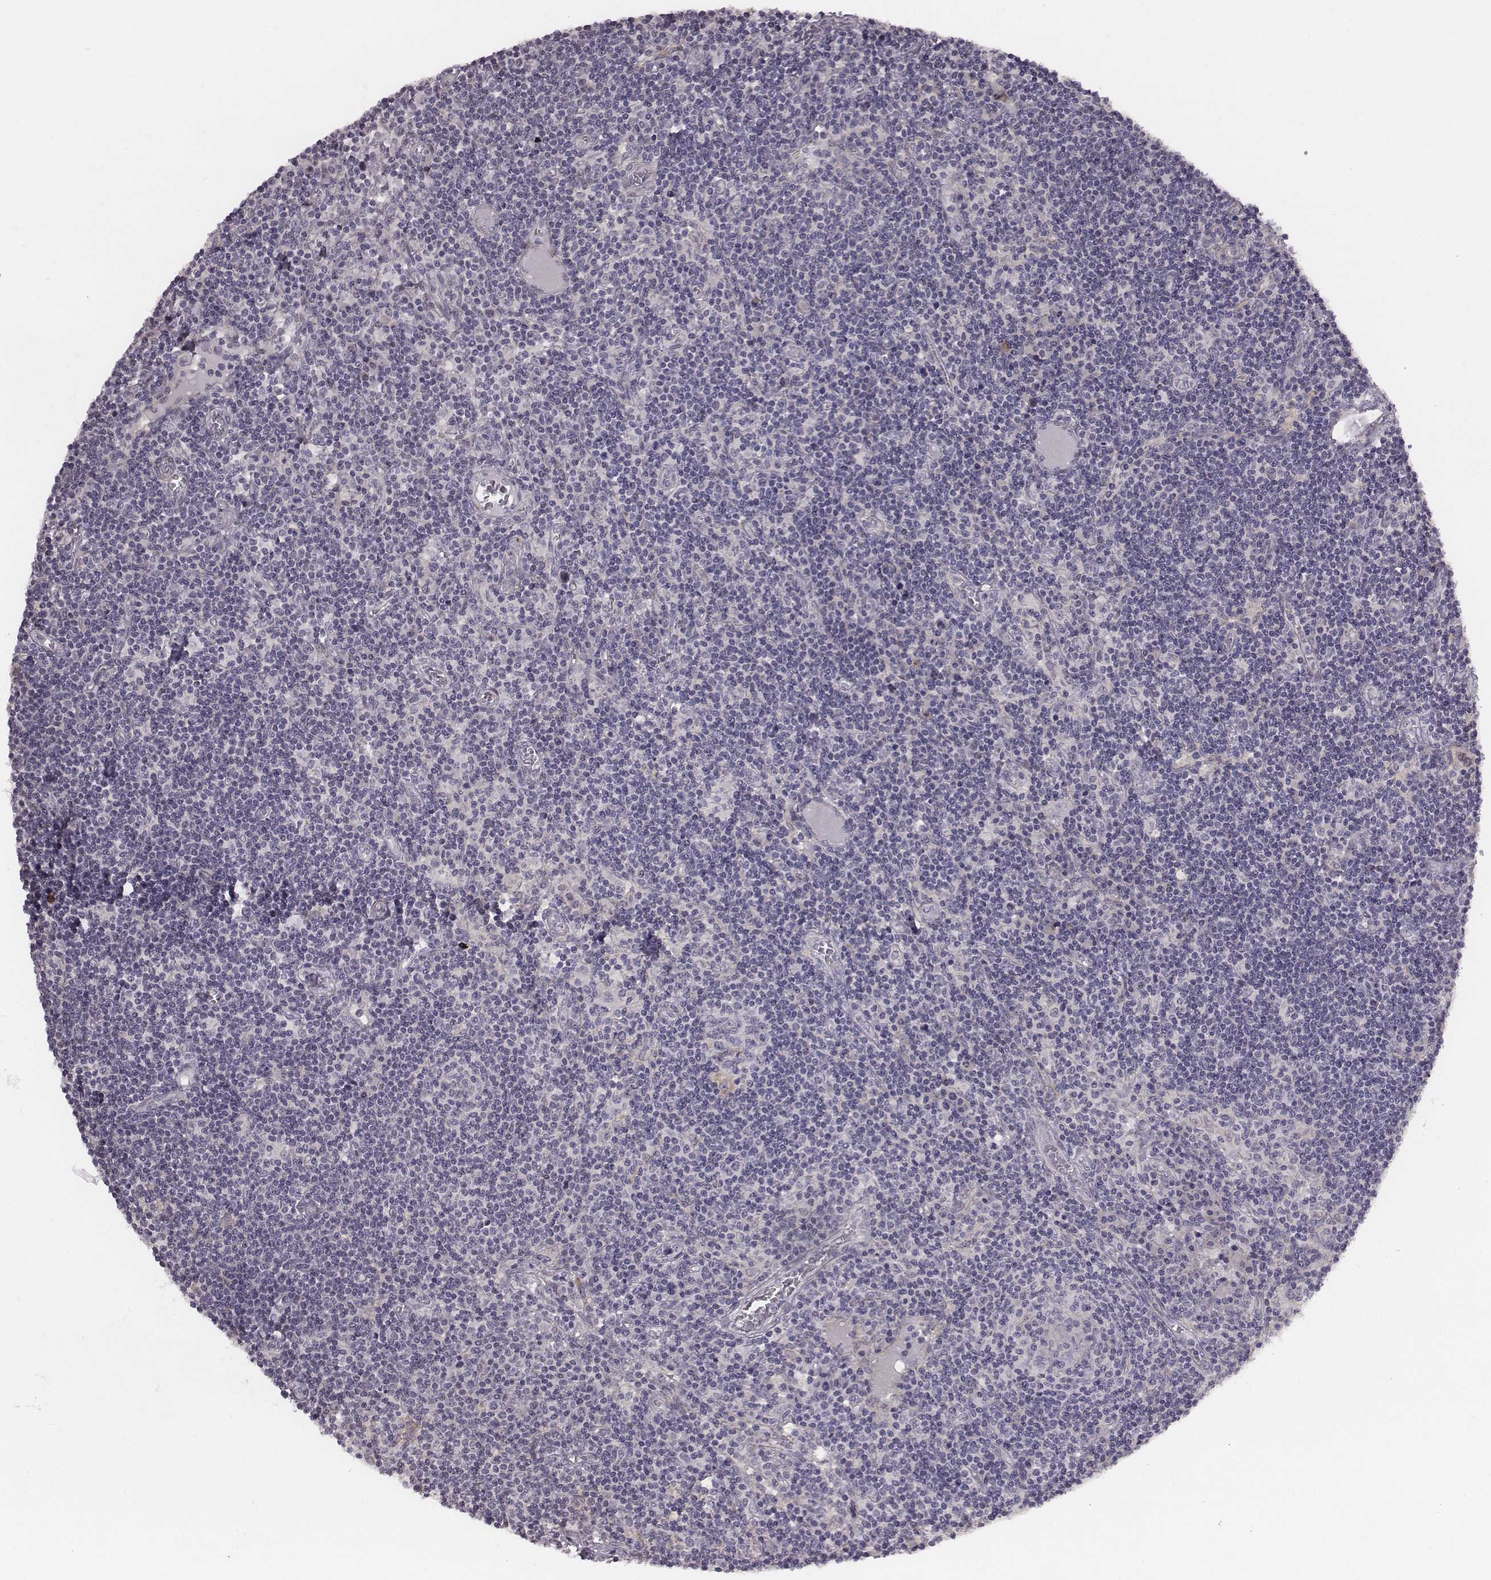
{"staining": {"intensity": "negative", "quantity": "none", "location": "none"}, "tissue": "lymph node", "cell_type": "Germinal center cells", "image_type": "normal", "snomed": [{"axis": "morphology", "description": "Normal tissue, NOS"}, {"axis": "topography", "description": "Lymph node"}], "caption": "This histopathology image is of normal lymph node stained with immunohistochemistry (IHC) to label a protein in brown with the nuclei are counter-stained blue. There is no staining in germinal center cells. Brightfield microscopy of immunohistochemistry (IHC) stained with DAB (3,3'-diaminobenzidine) (brown) and hematoxylin (blue), captured at high magnification.", "gene": "PRKCZ", "patient": {"sex": "female", "age": 72}}